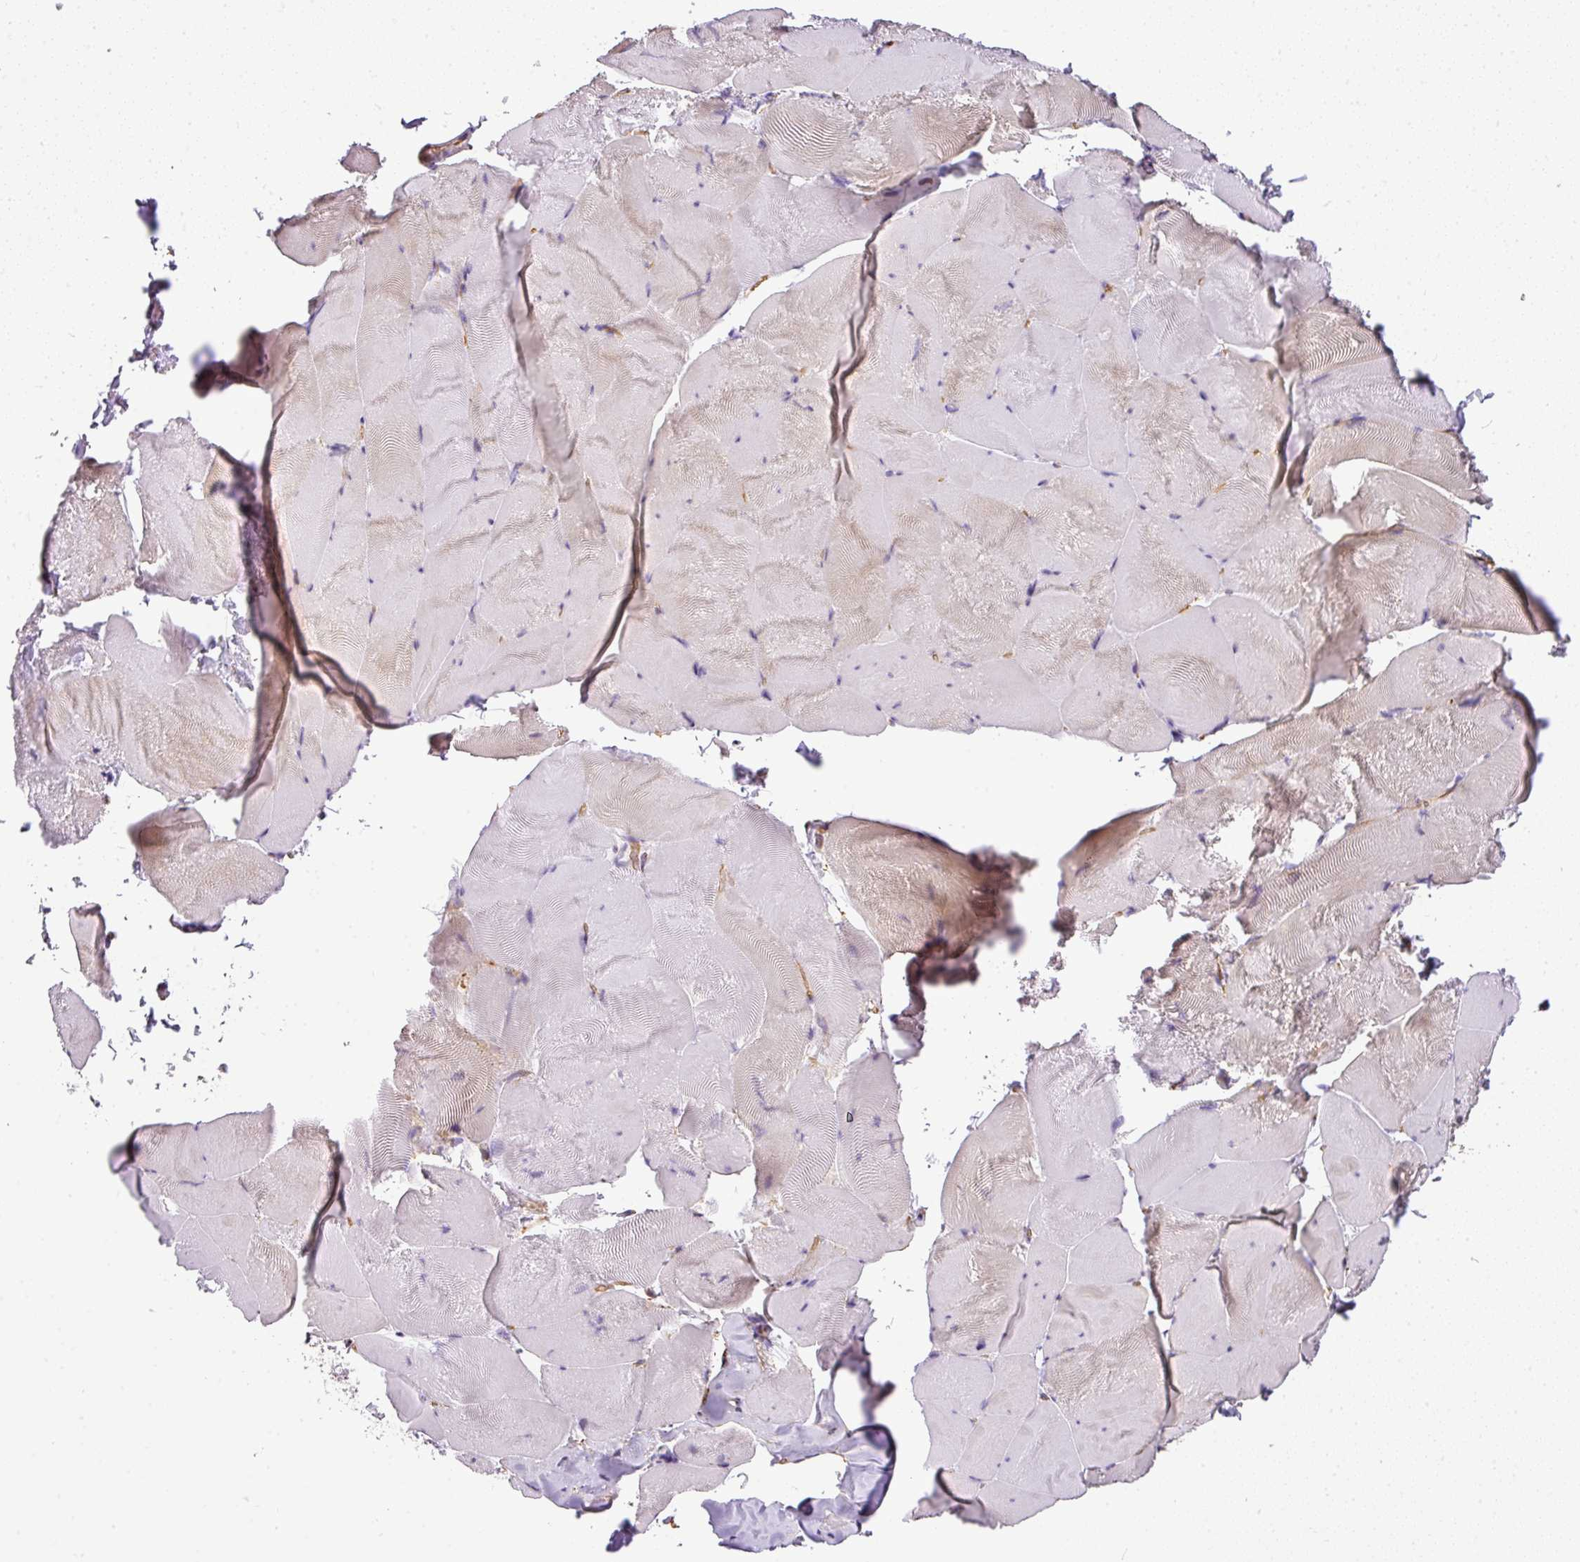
{"staining": {"intensity": "negative", "quantity": "none", "location": "none"}, "tissue": "skeletal muscle", "cell_type": "Myocytes", "image_type": "normal", "snomed": [{"axis": "morphology", "description": "Normal tissue, NOS"}, {"axis": "topography", "description": "Skeletal muscle"}], "caption": "The image demonstrates no staining of myocytes in unremarkable skeletal muscle. (Brightfield microscopy of DAB (3,3'-diaminobenzidine) immunohistochemistry at high magnification).", "gene": "OR11H4", "patient": {"sex": "female", "age": 64}}